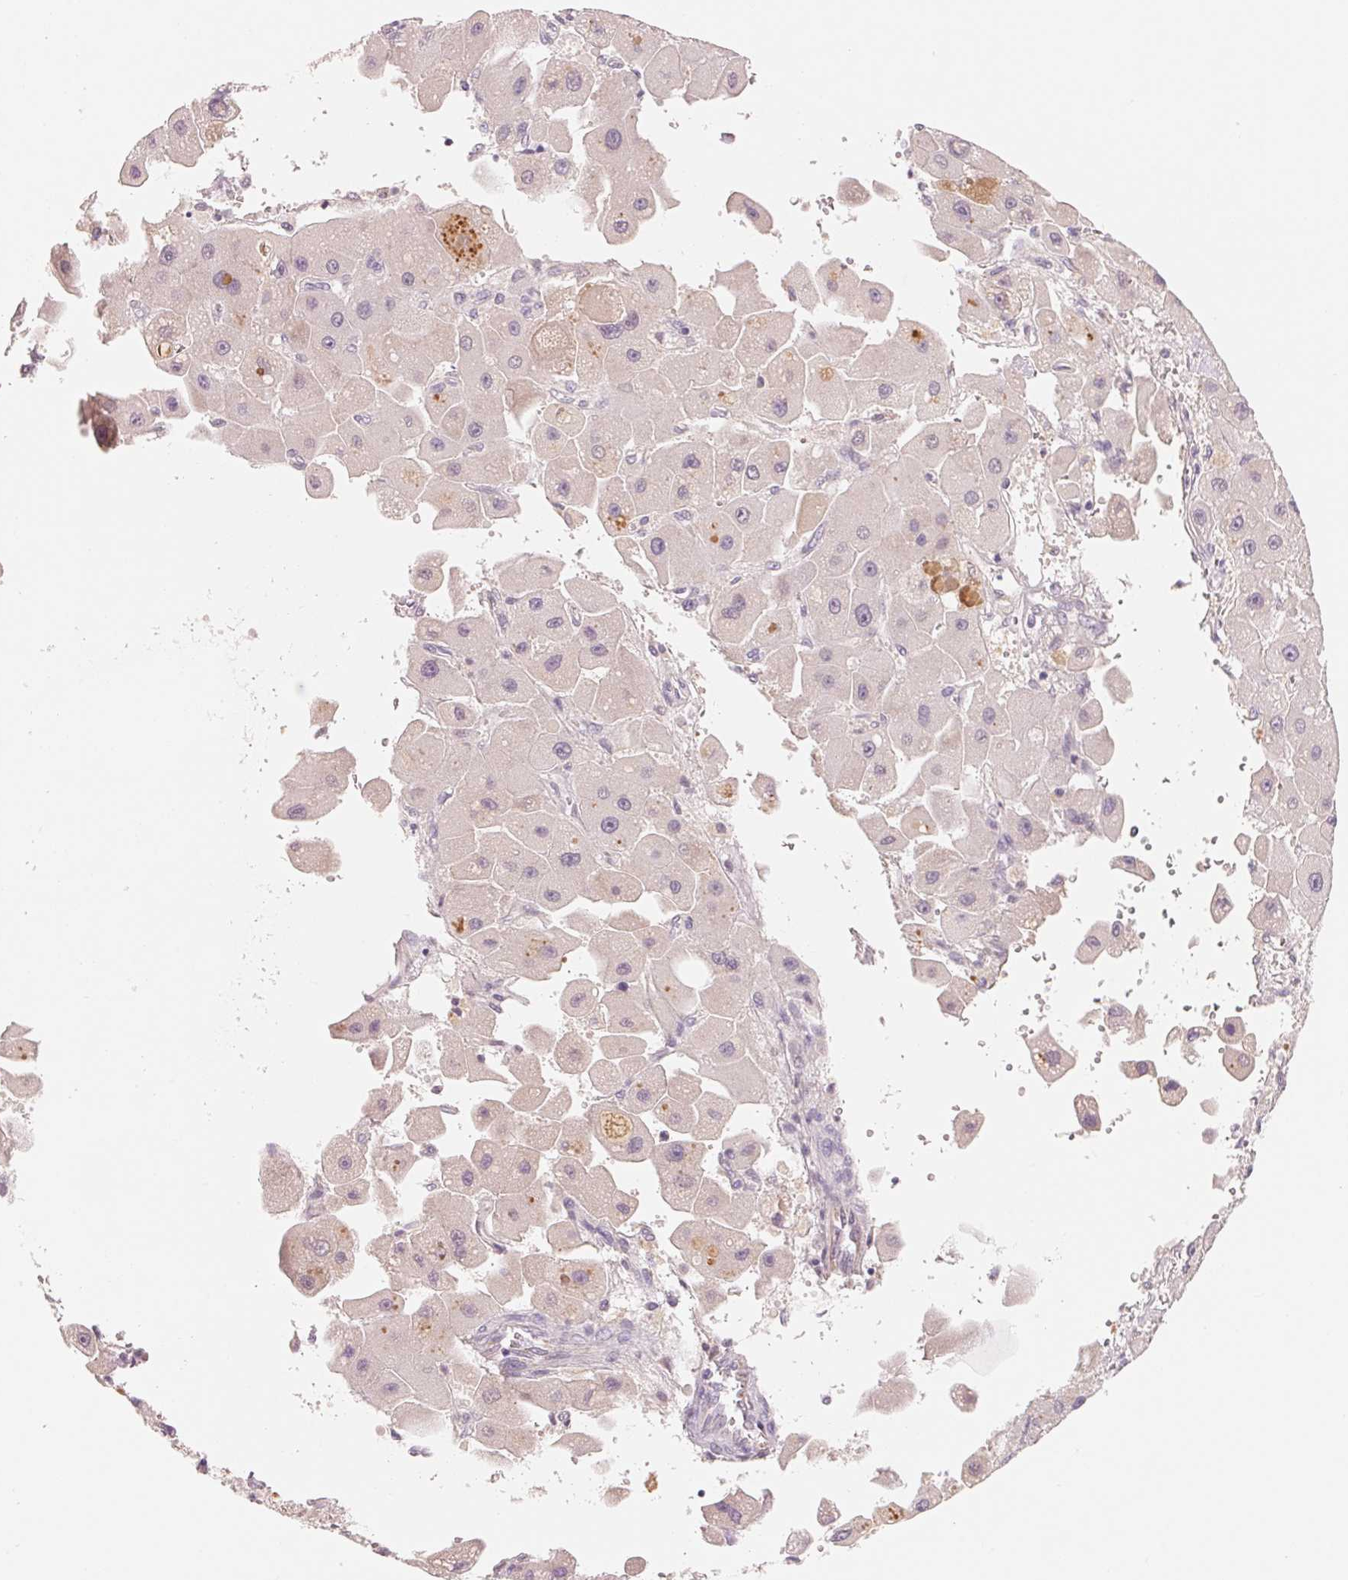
{"staining": {"intensity": "weak", "quantity": "<25%", "location": "cytoplasmic/membranous"}, "tissue": "liver cancer", "cell_type": "Tumor cells", "image_type": "cancer", "snomed": [{"axis": "morphology", "description": "Carcinoma, Hepatocellular, NOS"}, {"axis": "topography", "description": "Liver"}], "caption": "Image shows no significant protein staining in tumor cells of liver hepatocellular carcinoma.", "gene": "CFHR2", "patient": {"sex": "male", "age": 24}}